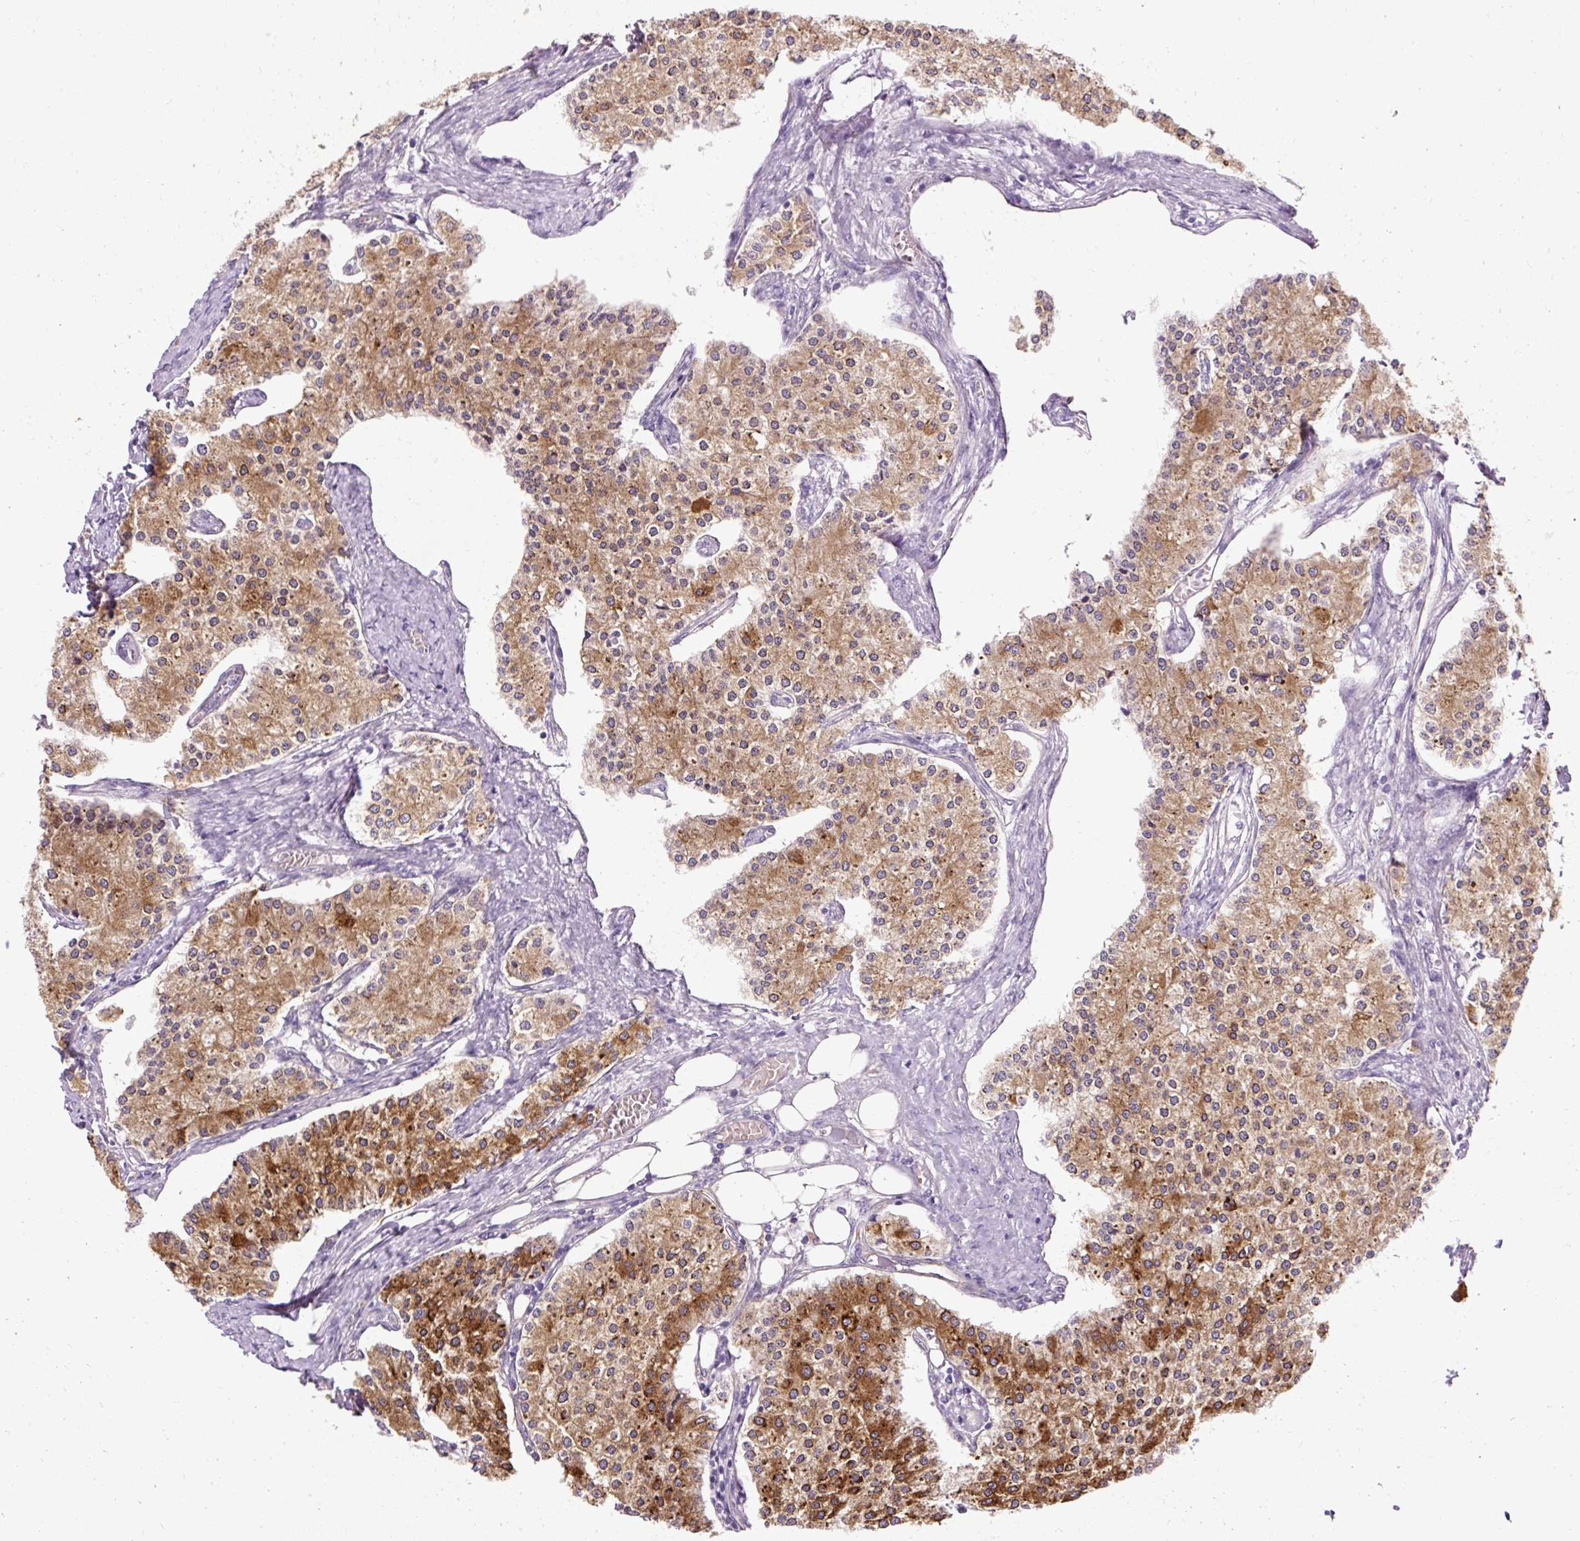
{"staining": {"intensity": "moderate", "quantity": ">75%", "location": "cytoplasmic/membranous"}, "tissue": "carcinoid", "cell_type": "Tumor cells", "image_type": "cancer", "snomed": [{"axis": "morphology", "description": "Carcinoid, malignant, NOS"}, {"axis": "topography", "description": "Colon"}], "caption": "A histopathology image of malignant carcinoid stained for a protein demonstrates moderate cytoplasmic/membranous brown staining in tumor cells.", "gene": "FAM149A", "patient": {"sex": "female", "age": 52}}